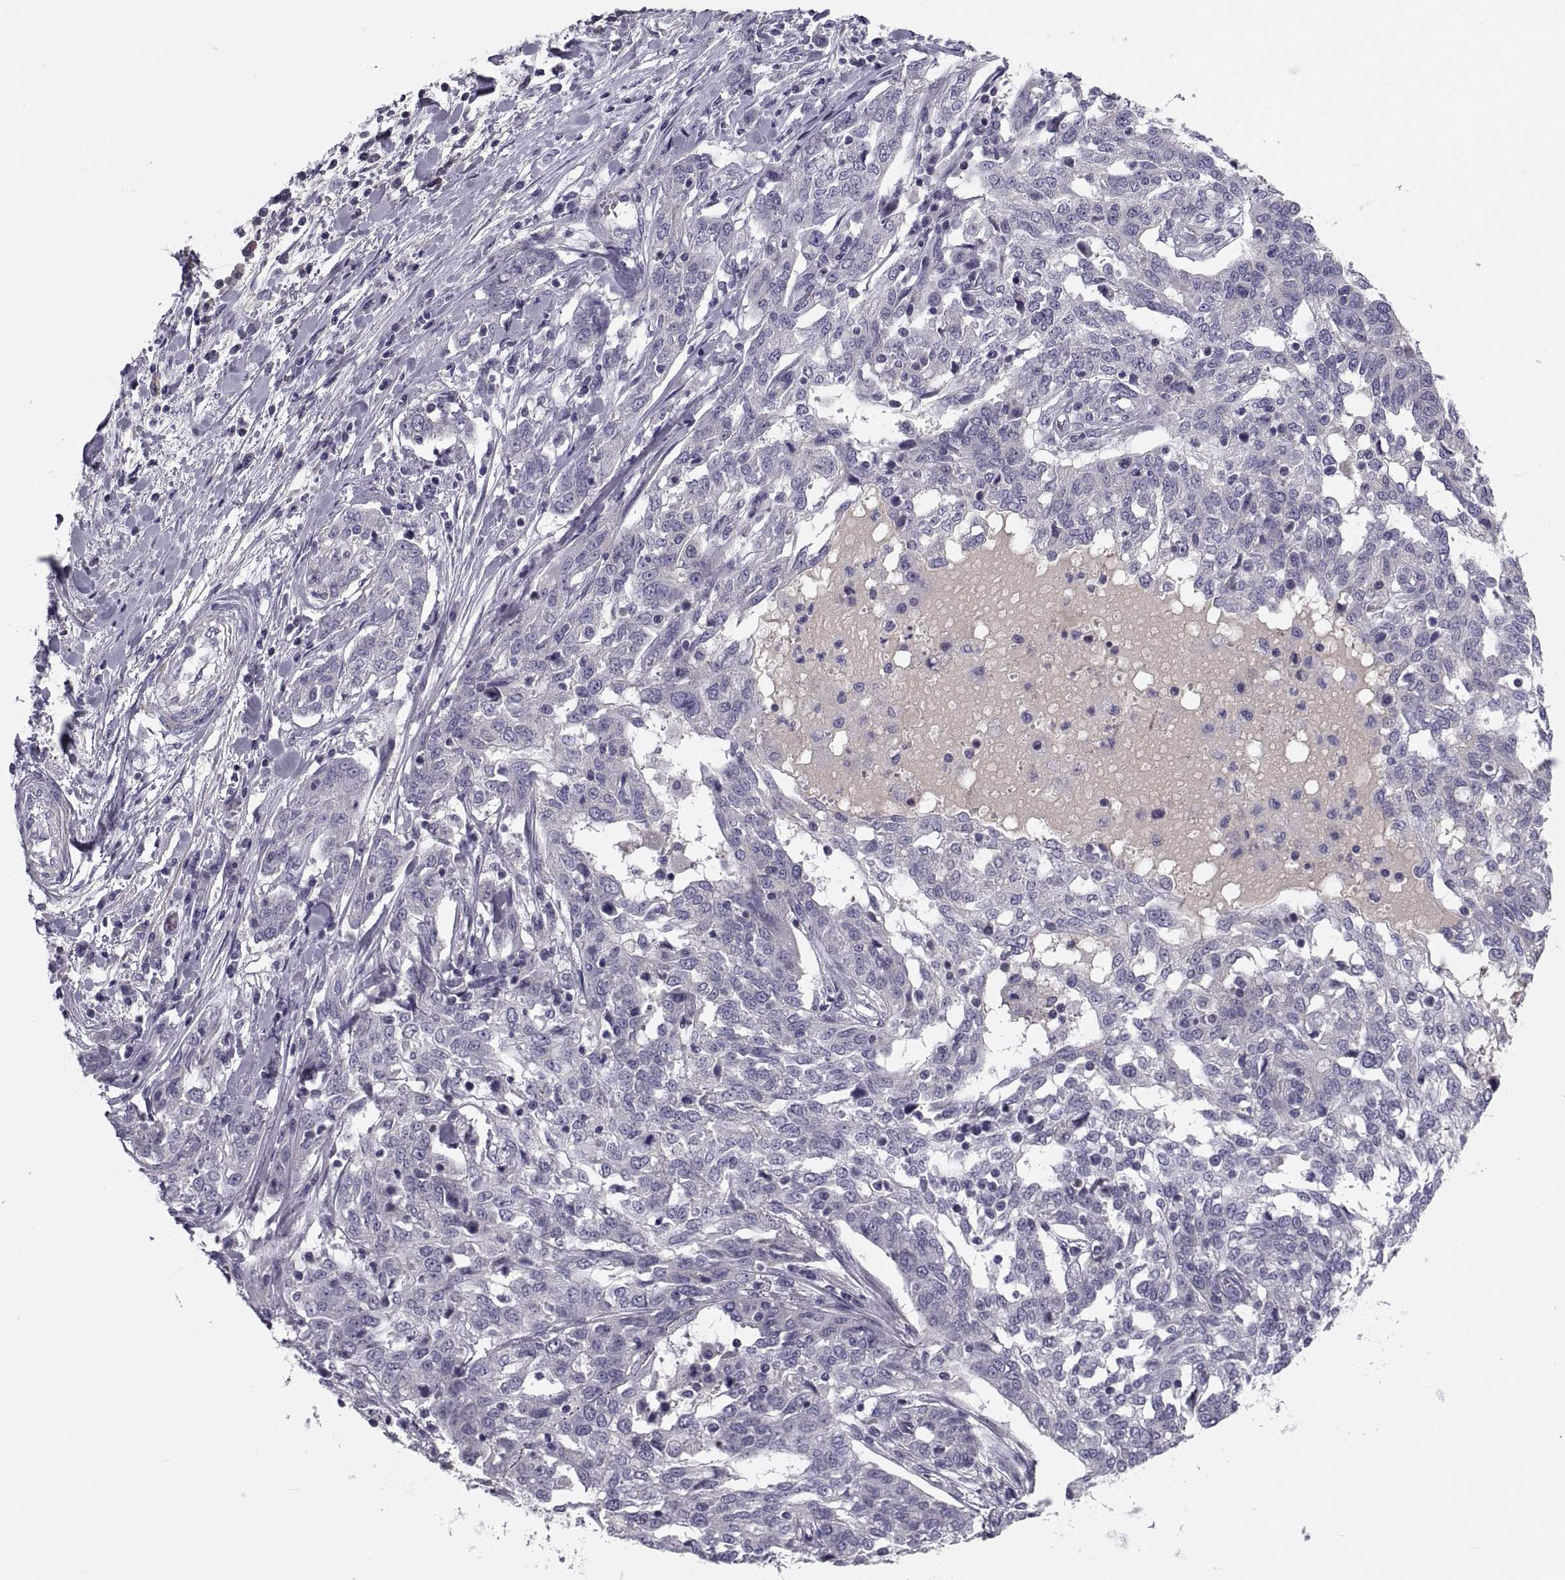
{"staining": {"intensity": "negative", "quantity": "none", "location": "none"}, "tissue": "ovarian cancer", "cell_type": "Tumor cells", "image_type": "cancer", "snomed": [{"axis": "morphology", "description": "Cystadenocarcinoma, serous, NOS"}, {"axis": "topography", "description": "Ovary"}], "caption": "Micrograph shows no protein staining in tumor cells of ovarian cancer (serous cystadenocarcinoma) tissue.", "gene": "PDZRN4", "patient": {"sex": "female", "age": 67}}